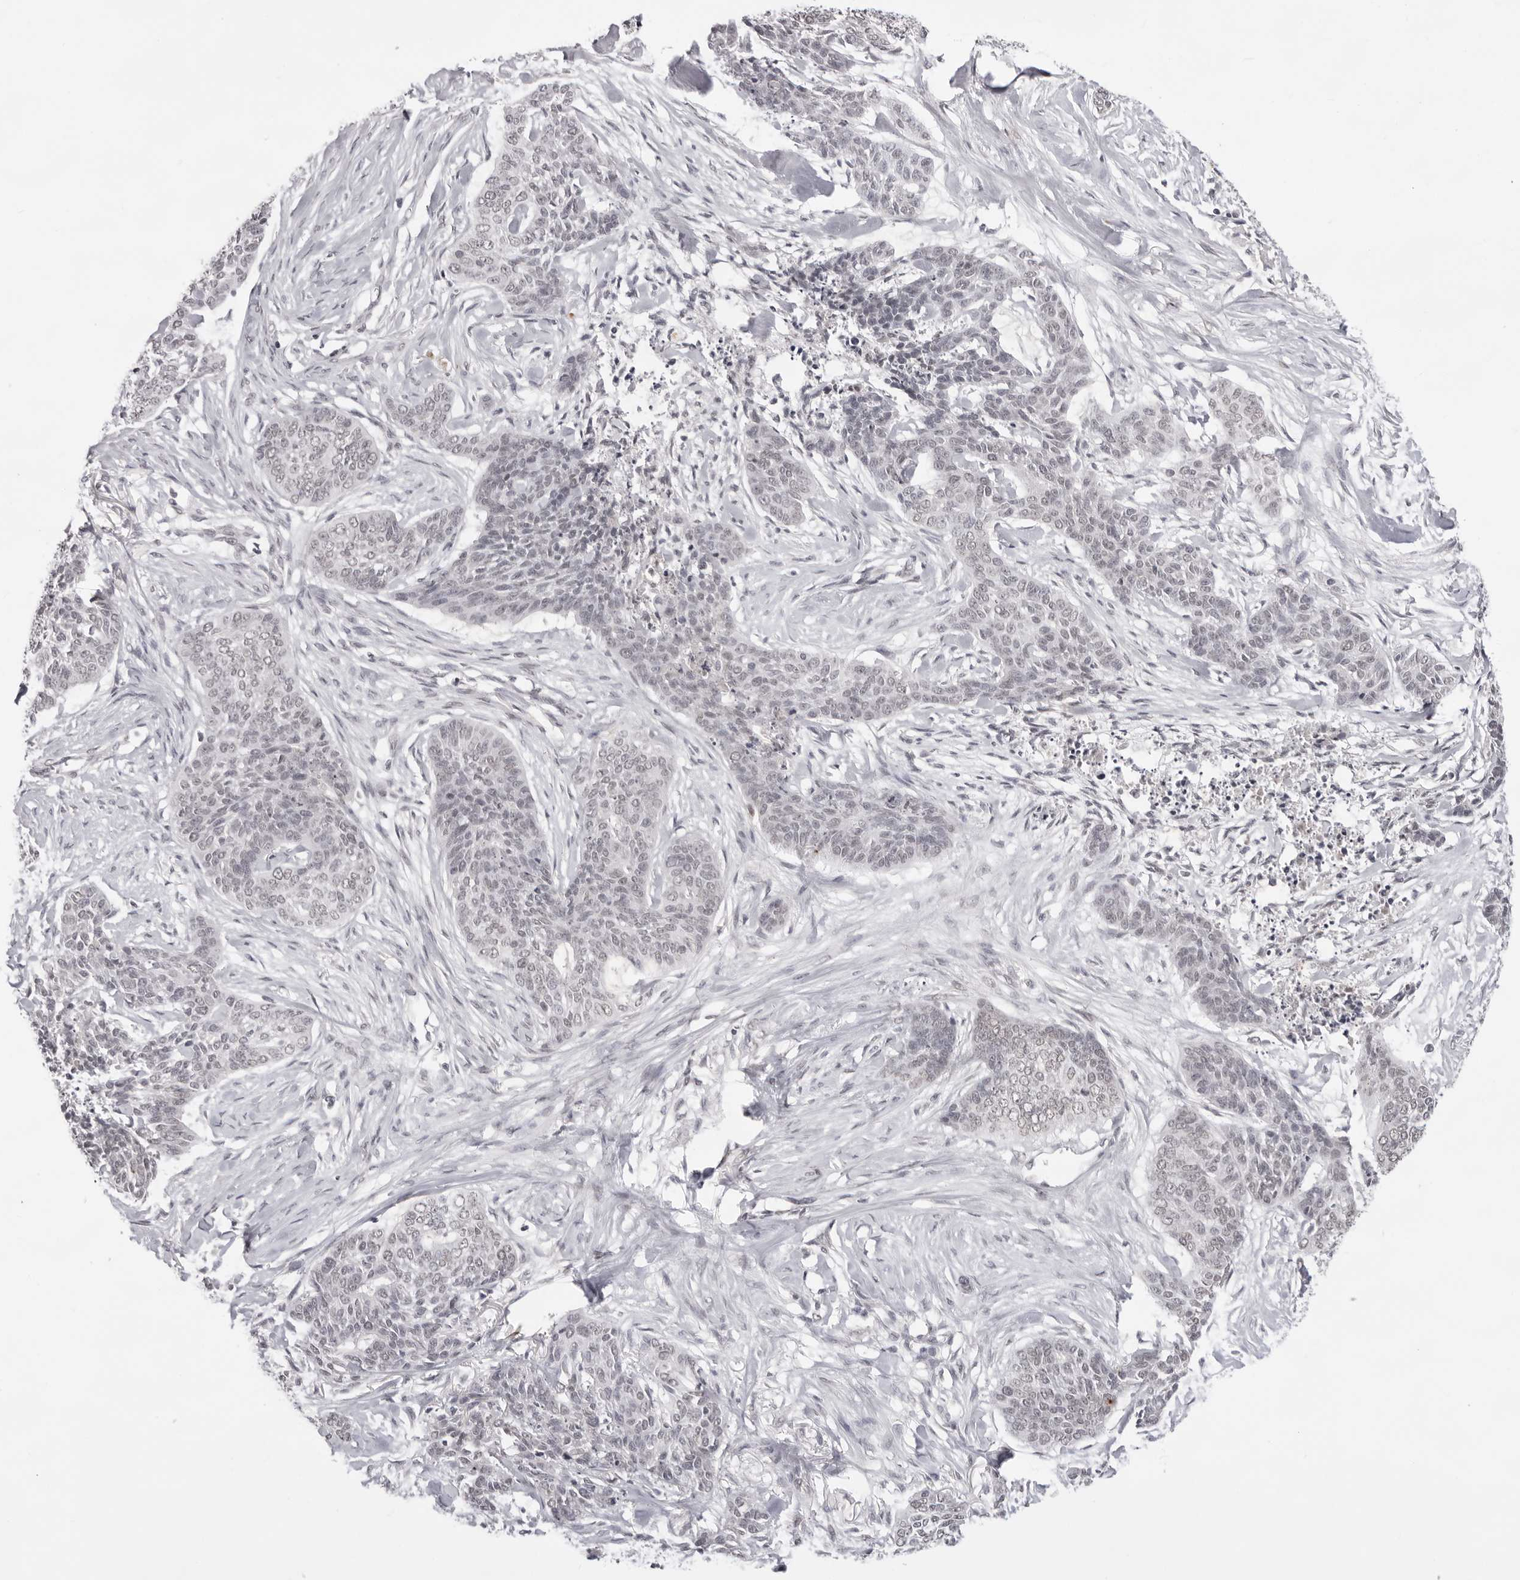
{"staining": {"intensity": "negative", "quantity": "none", "location": "none"}, "tissue": "skin cancer", "cell_type": "Tumor cells", "image_type": "cancer", "snomed": [{"axis": "morphology", "description": "Basal cell carcinoma"}, {"axis": "topography", "description": "Skin"}], "caption": "IHC photomicrograph of skin cancer stained for a protein (brown), which shows no positivity in tumor cells. (DAB (3,3'-diaminobenzidine) immunohistochemistry visualized using brightfield microscopy, high magnification).", "gene": "NTM", "patient": {"sex": "female", "age": 64}}